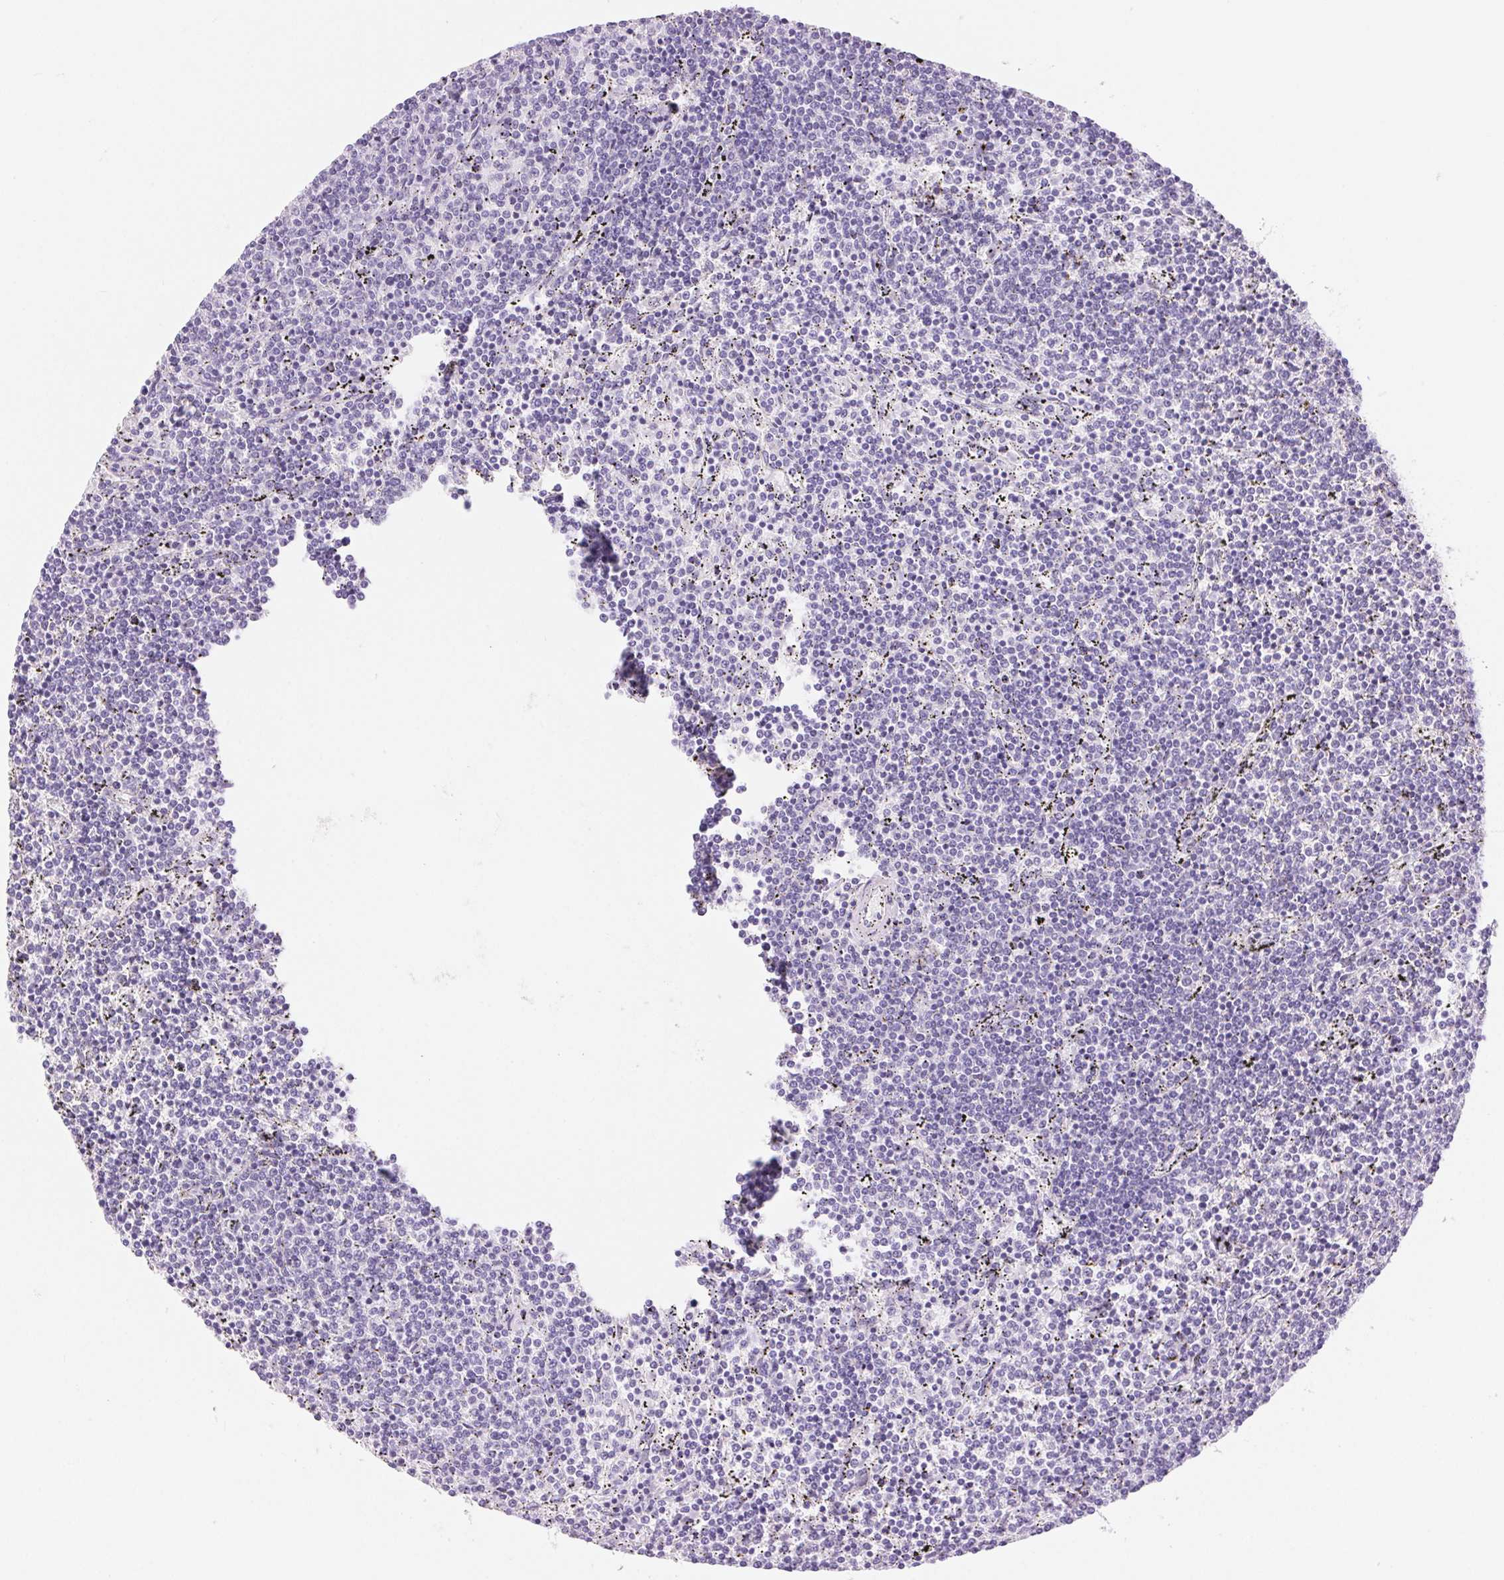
{"staining": {"intensity": "negative", "quantity": "none", "location": "none"}, "tissue": "lymphoma", "cell_type": "Tumor cells", "image_type": "cancer", "snomed": [{"axis": "morphology", "description": "Malignant lymphoma, non-Hodgkin's type, Low grade"}, {"axis": "topography", "description": "Spleen"}], "caption": "This is an immunohistochemistry (IHC) photomicrograph of low-grade malignant lymphoma, non-Hodgkin's type. There is no positivity in tumor cells.", "gene": "SERPINB3", "patient": {"sex": "female", "age": 50}}